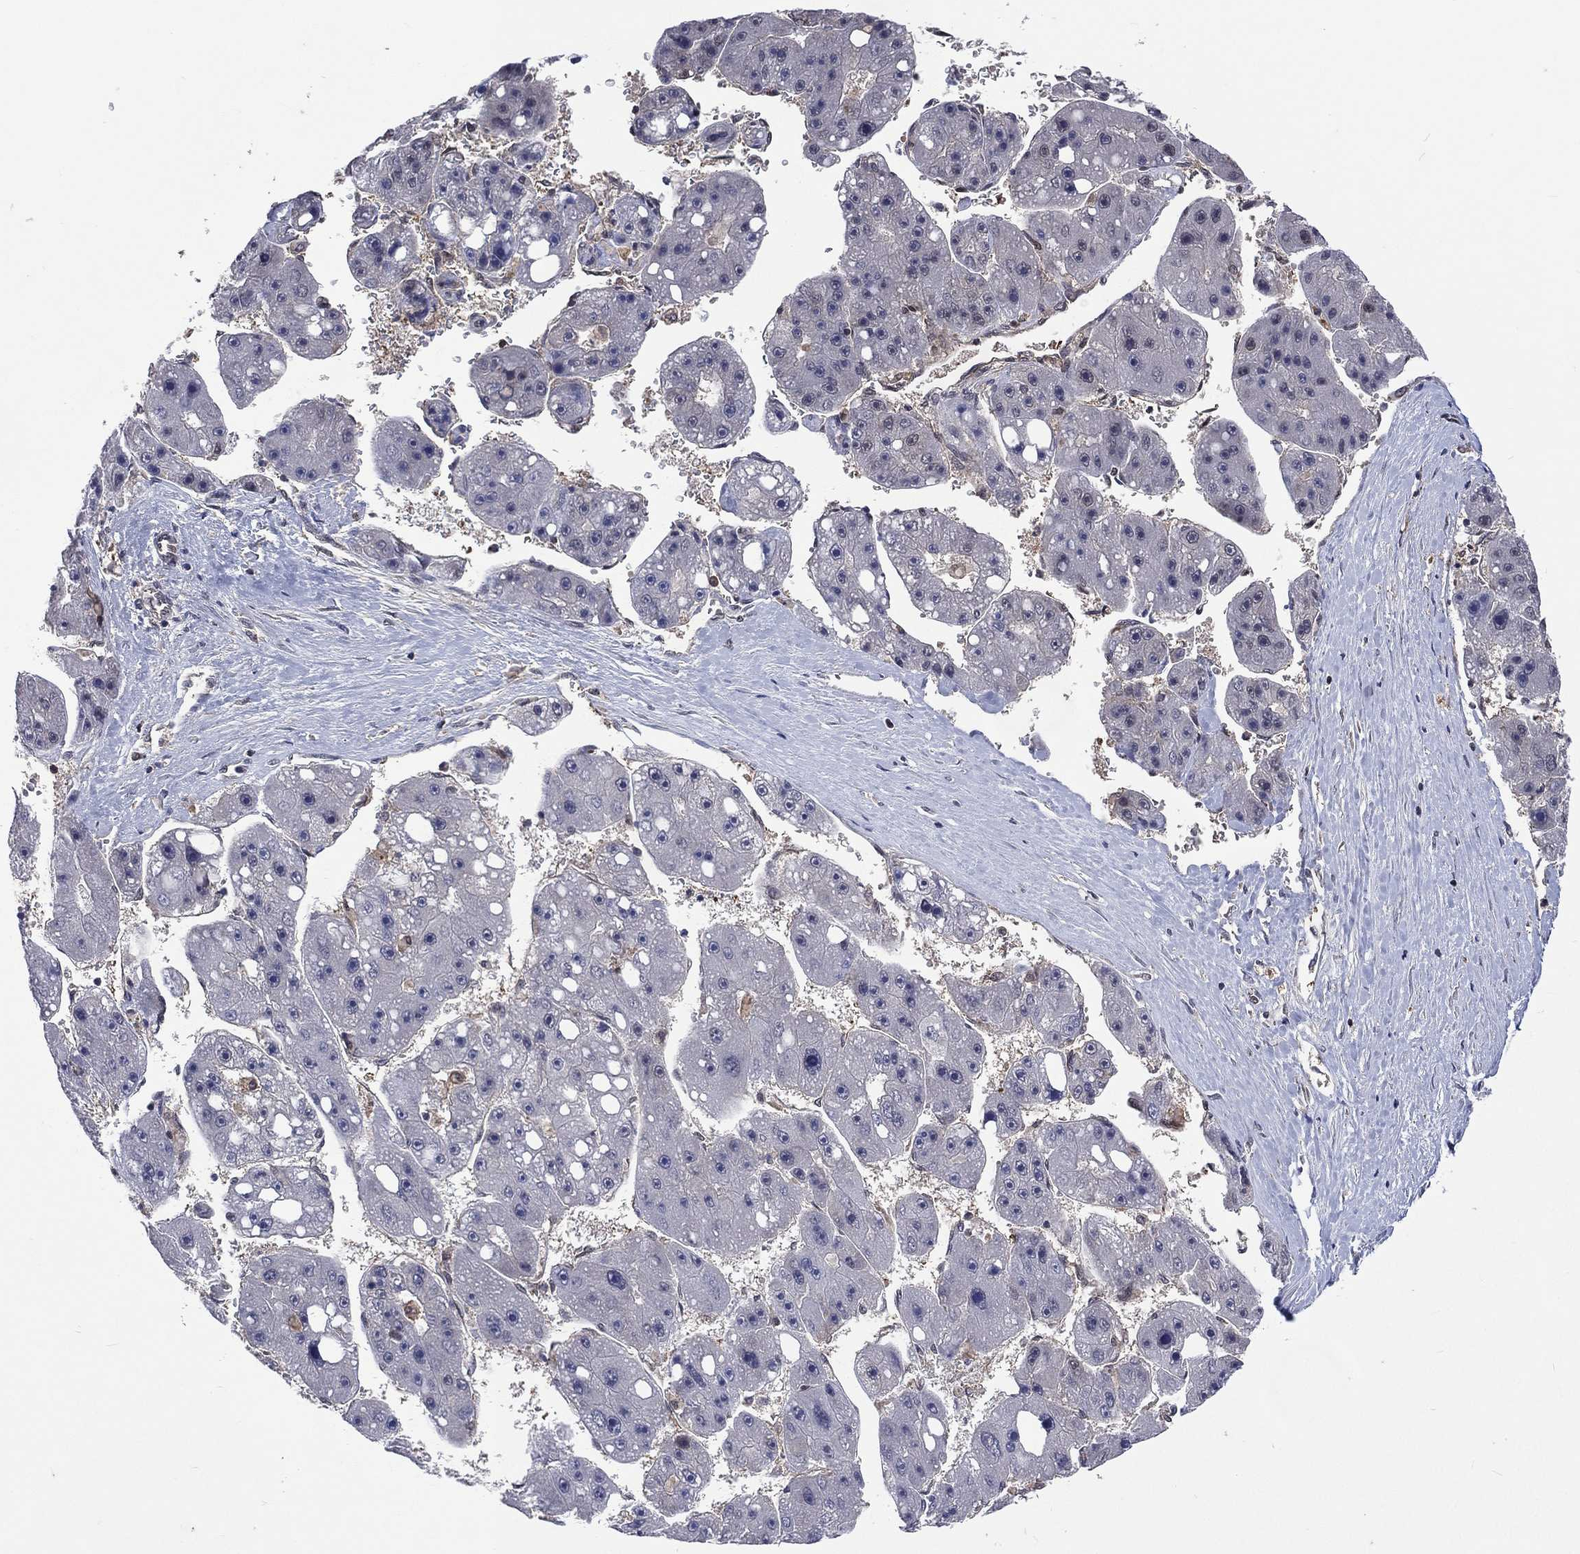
{"staining": {"intensity": "negative", "quantity": "none", "location": "none"}, "tissue": "liver cancer", "cell_type": "Tumor cells", "image_type": "cancer", "snomed": [{"axis": "morphology", "description": "Carcinoma, Hepatocellular, NOS"}, {"axis": "topography", "description": "Liver"}], "caption": "The micrograph shows no staining of tumor cells in hepatocellular carcinoma (liver). Nuclei are stained in blue.", "gene": "MTAP", "patient": {"sex": "female", "age": 61}}